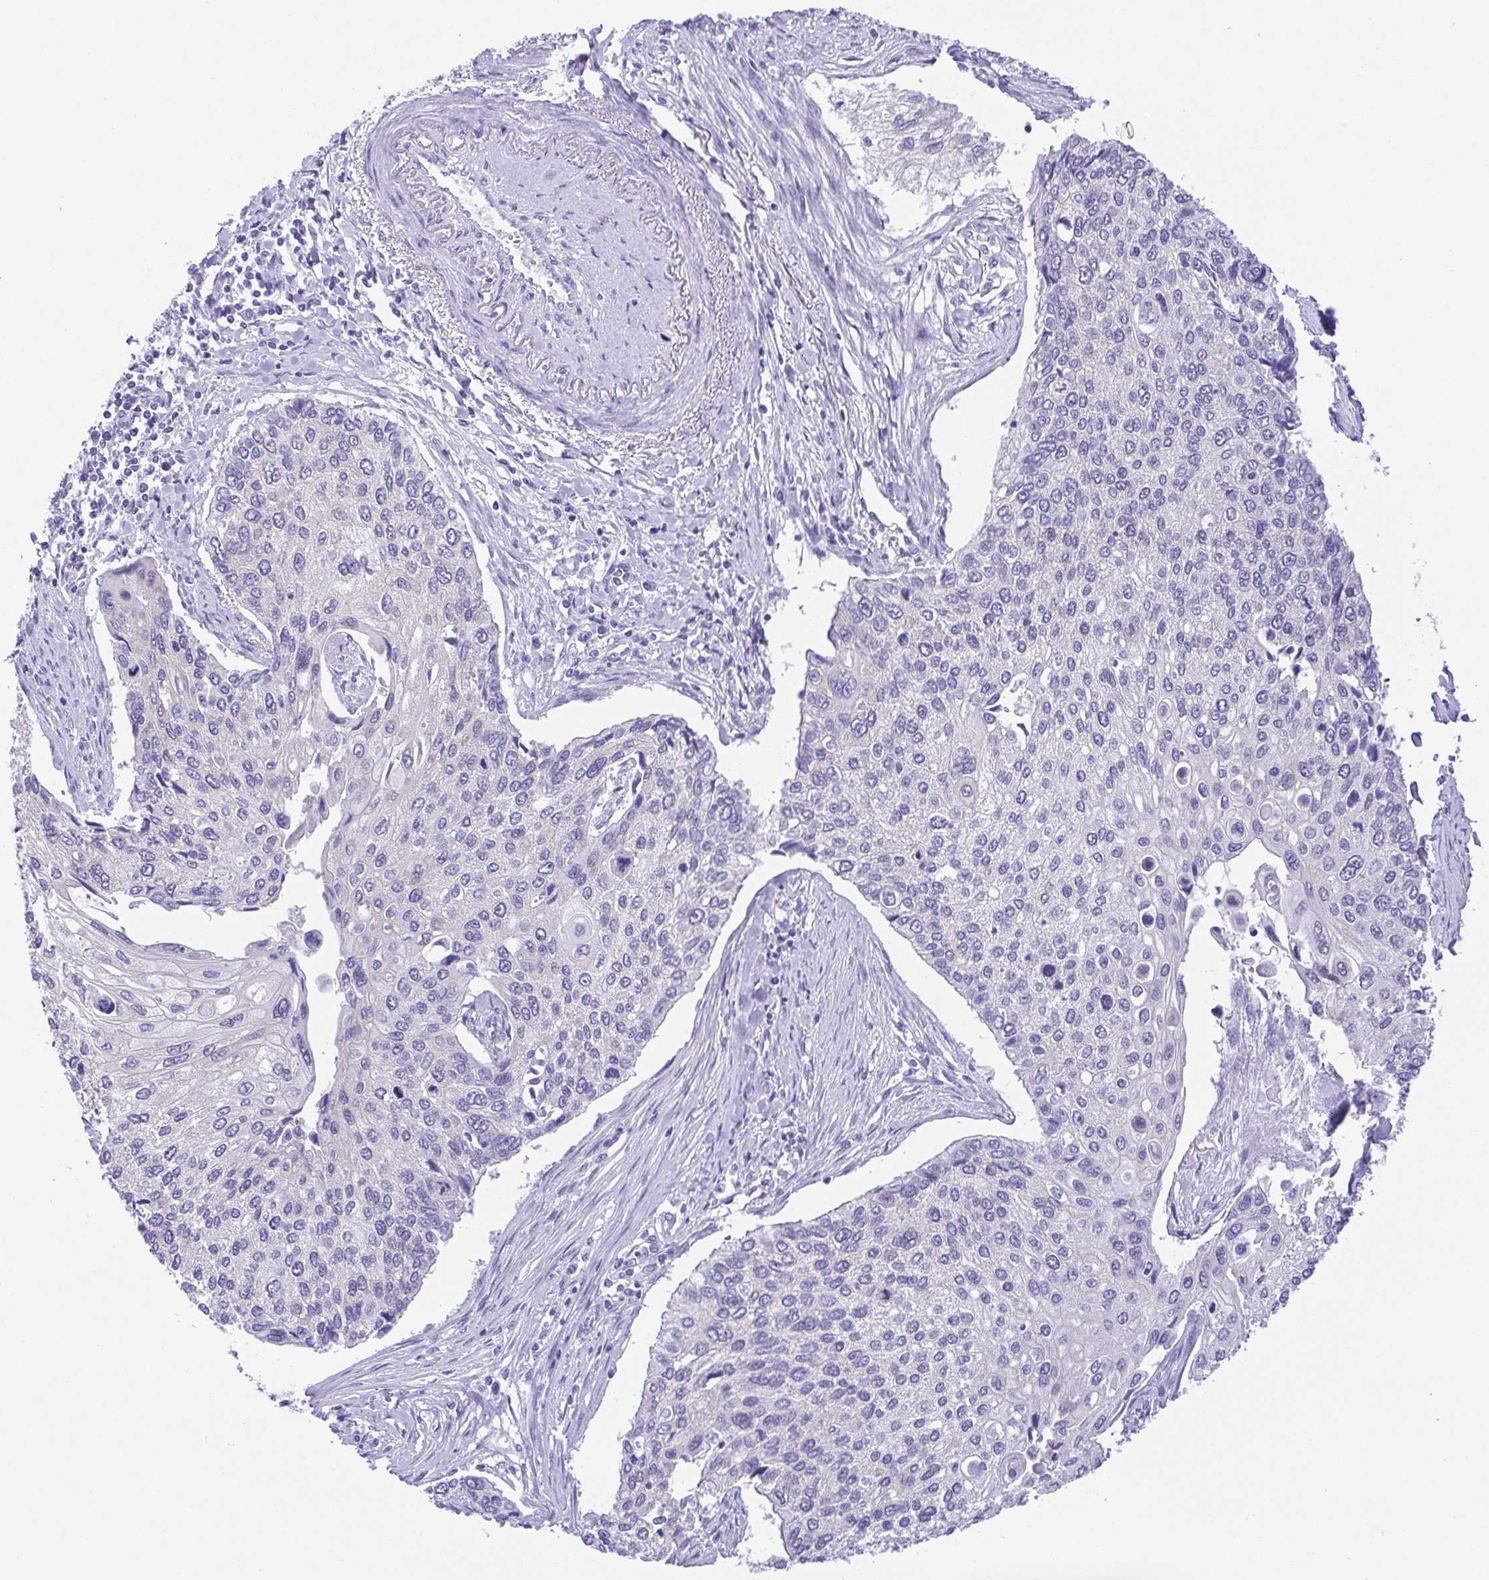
{"staining": {"intensity": "negative", "quantity": "none", "location": "none"}, "tissue": "lung cancer", "cell_type": "Tumor cells", "image_type": "cancer", "snomed": [{"axis": "morphology", "description": "Squamous cell carcinoma, NOS"}, {"axis": "morphology", "description": "Squamous cell carcinoma, metastatic, NOS"}, {"axis": "topography", "description": "Lung"}], "caption": "Immunohistochemical staining of human lung cancer (squamous cell carcinoma) demonstrates no significant staining in tumor cells.", "gene": "LUZP4", "patient": {"sex": "male", "age": 63}}